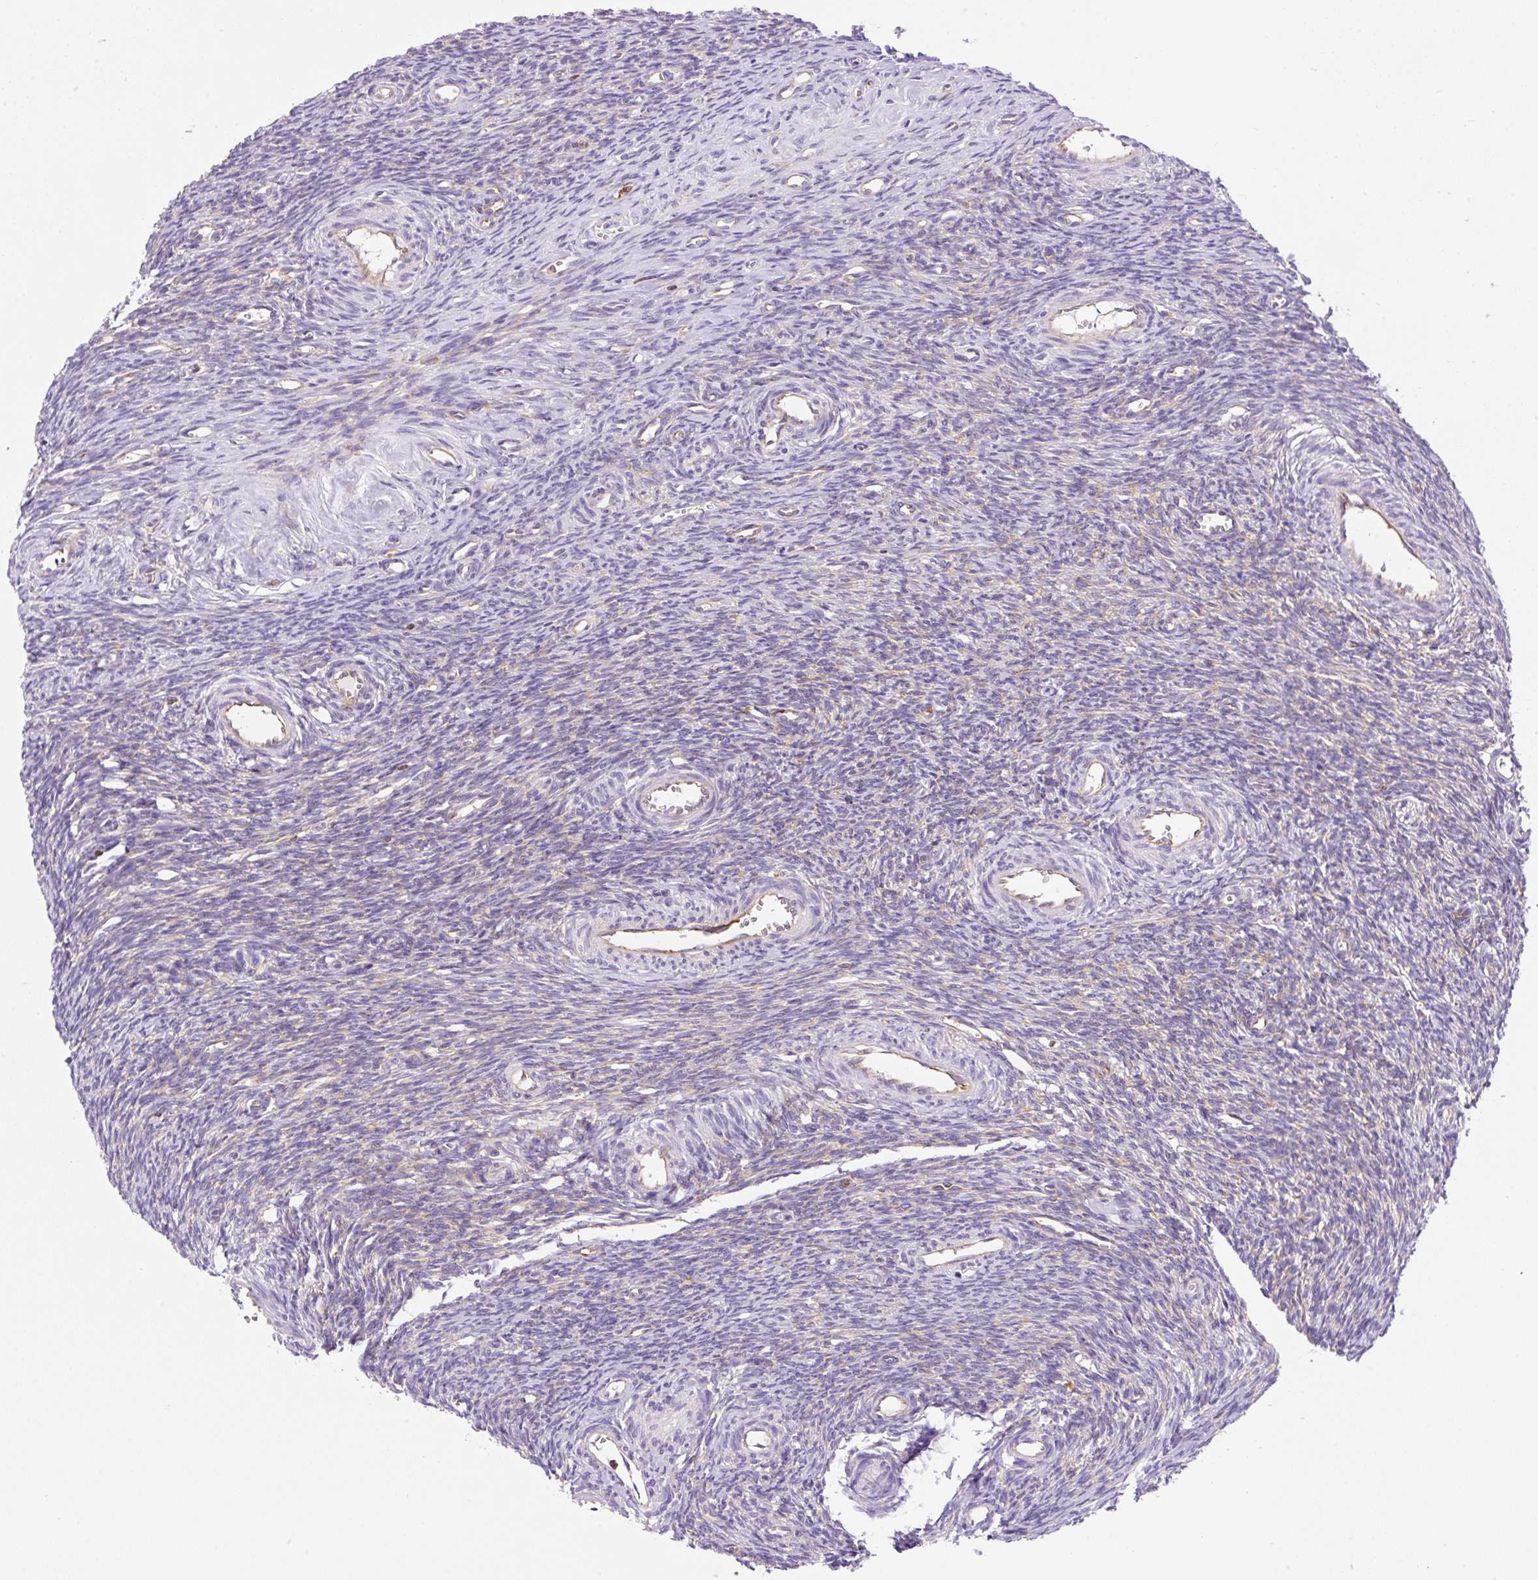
{"staining": {"intensity": "negative", "quantity": "none", "location": "none"}, "tissue": "ovary", "cell_type": "Ovarian stroma cells", "image_type": "normal", "snomed": [{"axis": "morphology", "description": "Normal tissue, NOS"}, {"axis": "topography", "description": "Ovary"}], "caption": "This histopathology image is of benign ovary stained with immunohistochemistry to label a protein in brown with the nuclei are counter-stained blue. There is no staining in ovarian stroma cells. (DAB immunohistochemistry with hematoxylin counter stain).", "gene": "DNM2", "patient": {"sex": "female", "age": 39}}